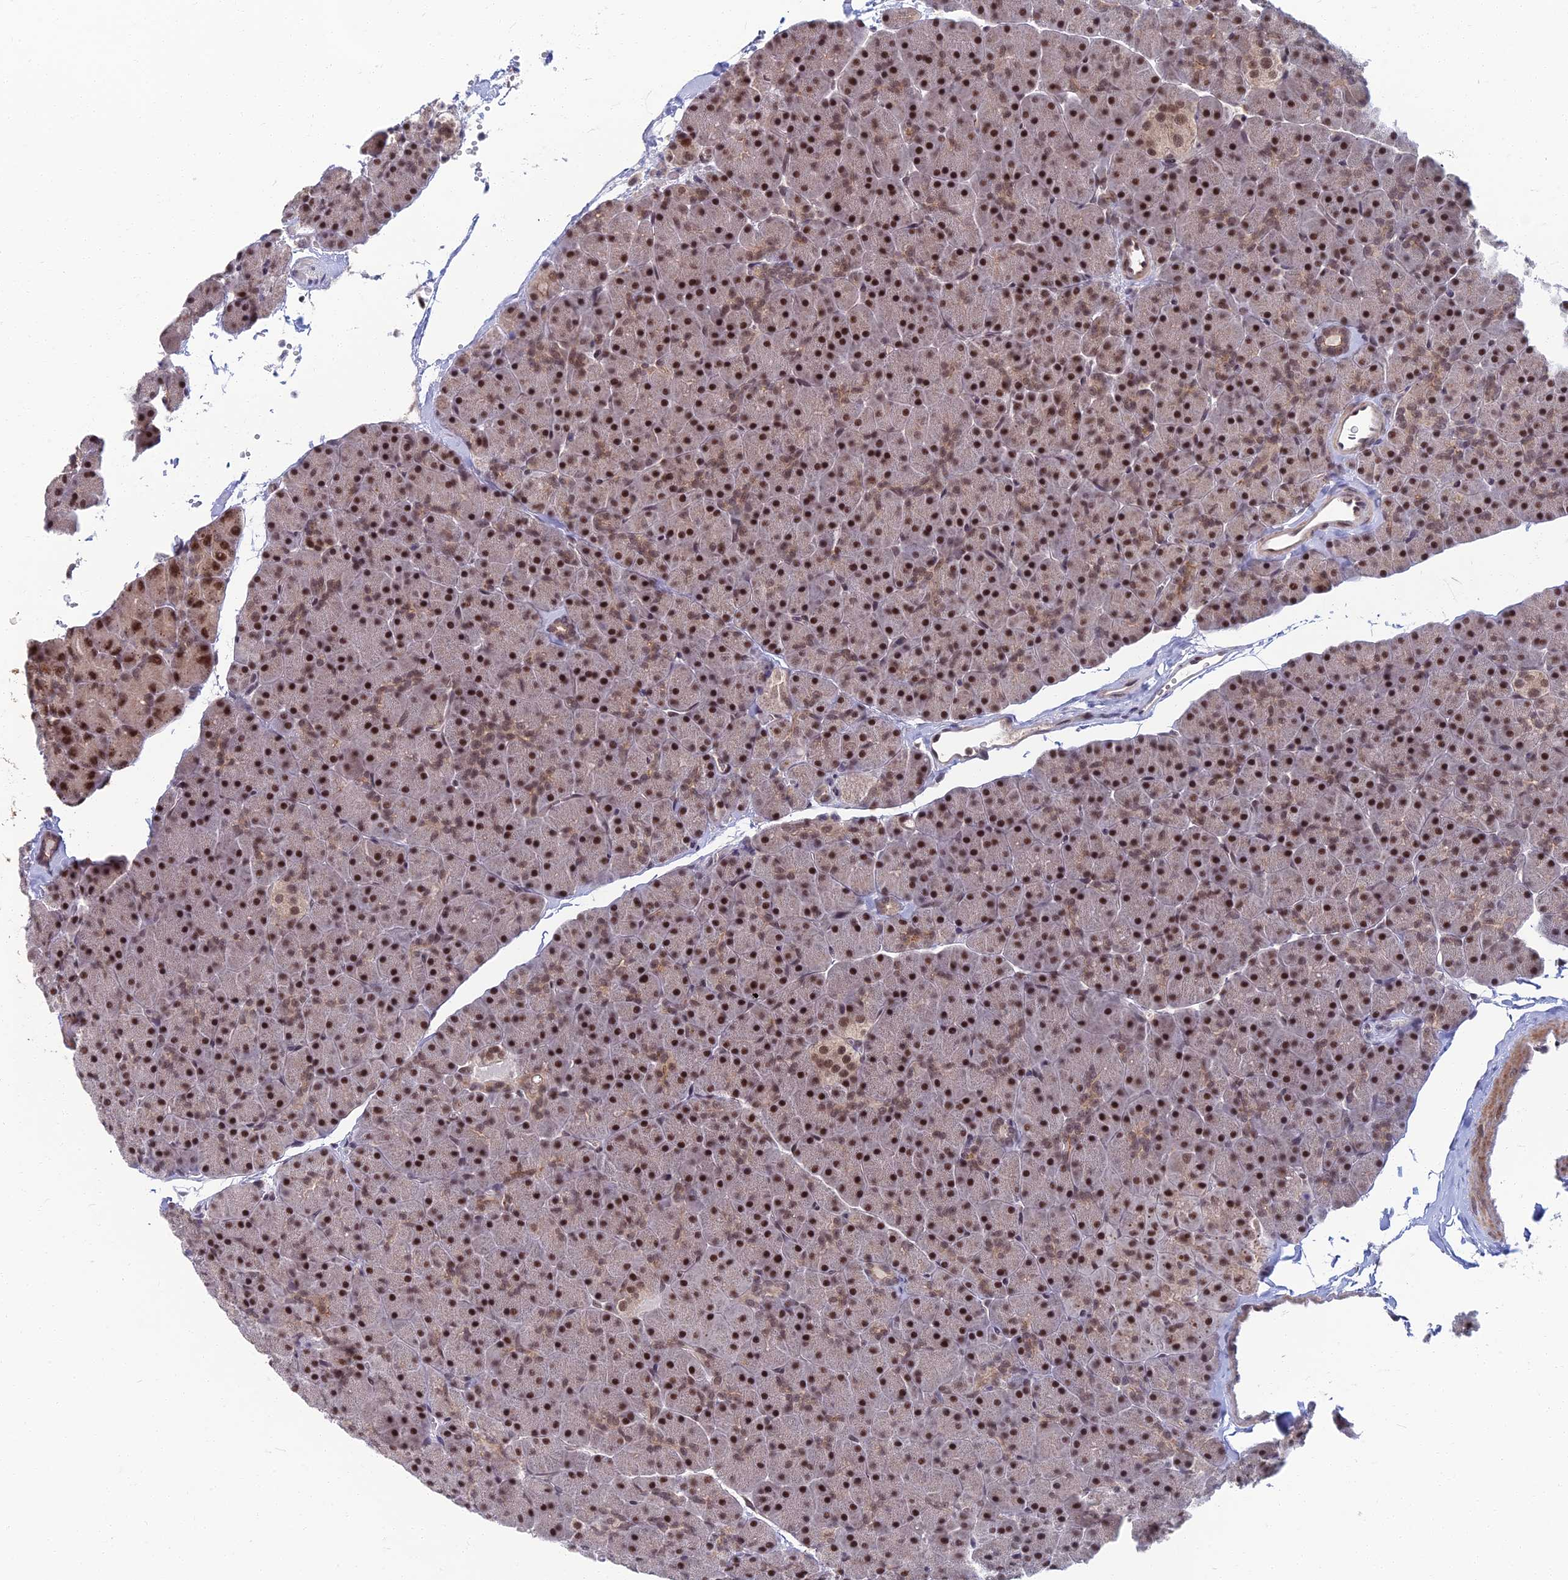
{"staining": {"intensity": "strong", "quantity": ">75%", "location": "cytoplasmic/membranous,nuclear"}, "tissue": "pancreas", "cell_type": "Exocrine glandular cells", "image_type": "normal", "snomed": [{"axis": "morphology", "description": "Normal tissue, NOS"}, {"axis": "topography", "description": "Pancreas"}], "caption": "DAB (3,3'-diaminobenzidine) immunohistochemical staining of normal human pancreas demonstrates strong cytoplasmic/membranous,nuclear protein expression in about >75% of exocrine glandular cells.", "gene": "TCEA2", "patient": {"sex": "male", "age": 36}}